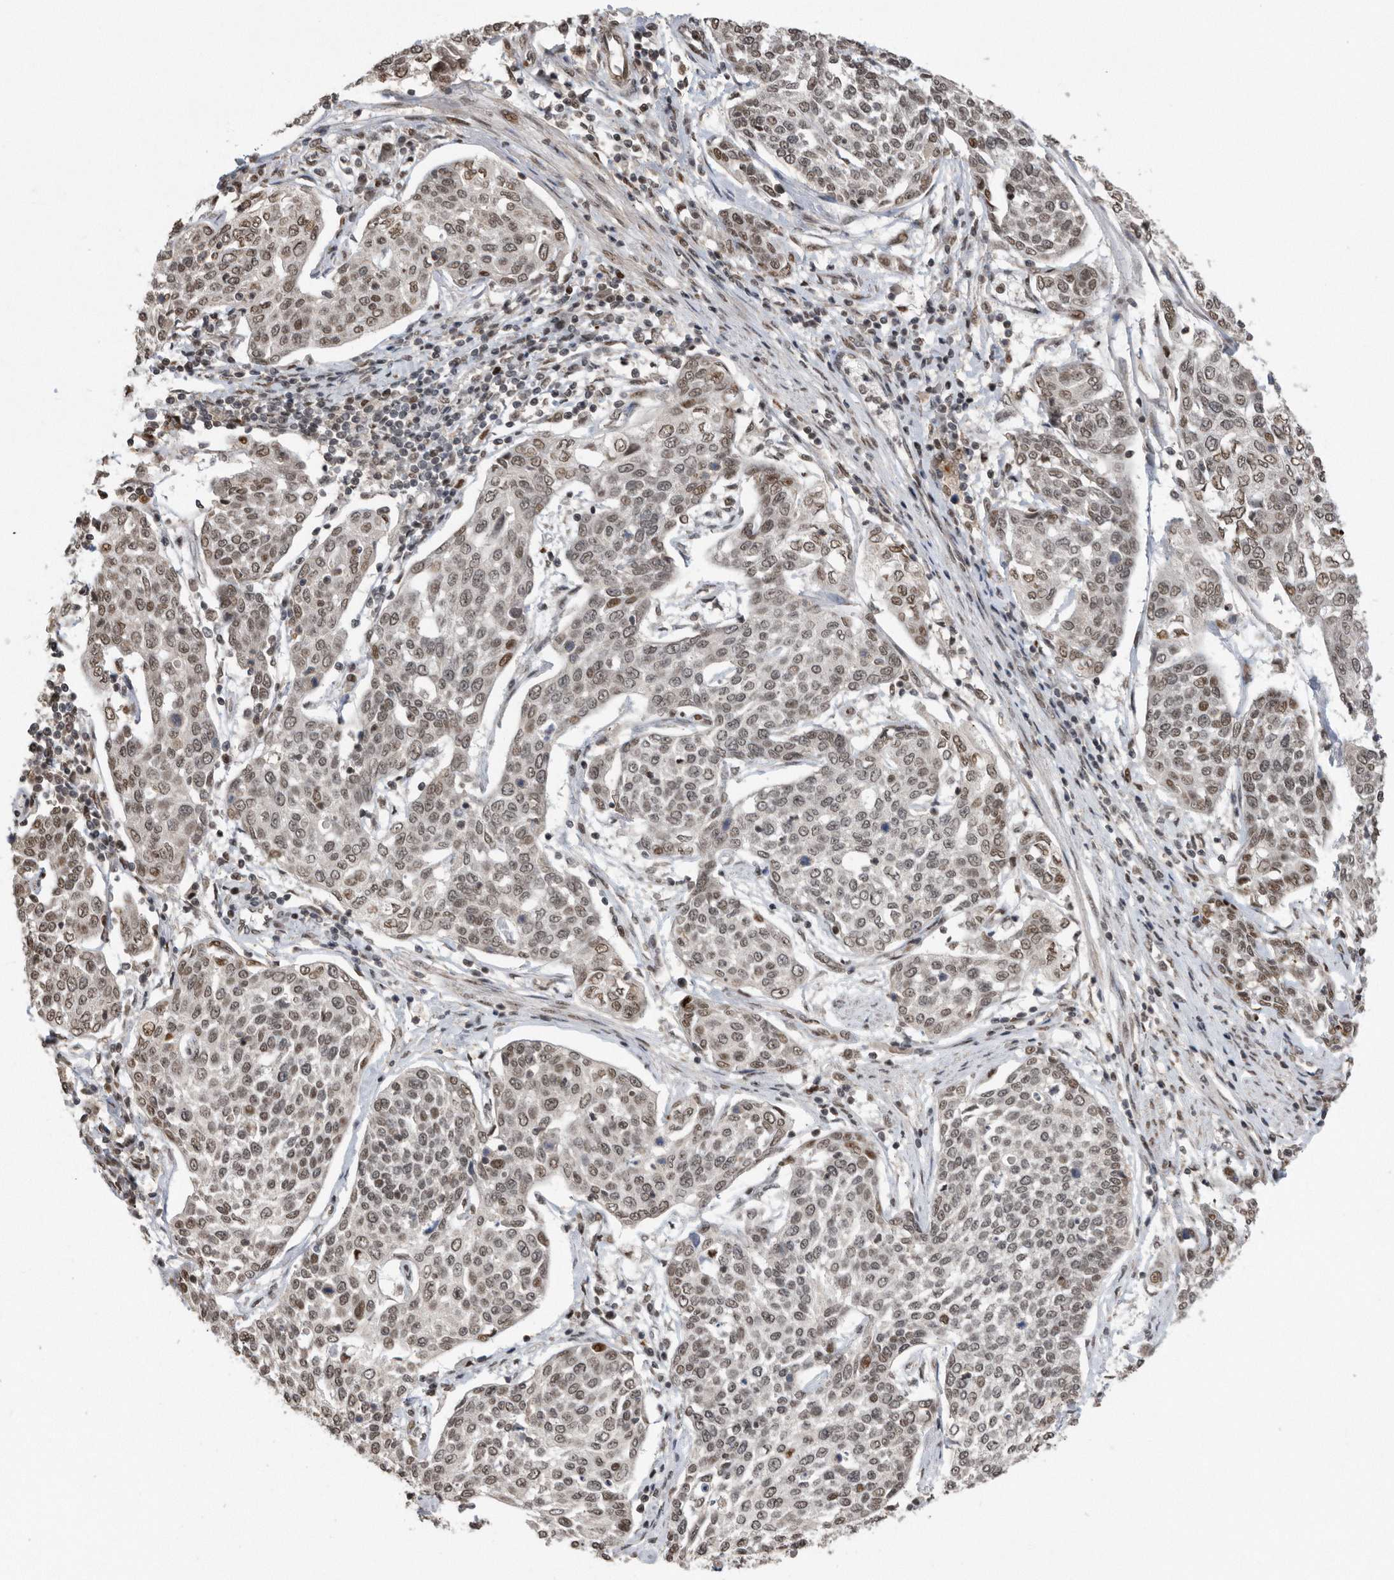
{"staining": {"intensity": "weak", "quantity": ">75%", "location": "nuclear"}, "tissue": "cervical cancer", "cell_type": "Tumor cells", "image_type": "cancer", "snomed": [{"axis": "morphology", "description": "Squamous cell carcinoma, NOS"}, {"axis": "topography", "description": "Cervix"}], "caption": "Immunohistochemical staining of human cervical cancer reveals low levels of weak nuclear protein staining in about >75% of tumor cells. Nuclei are stained in blue.", "gene": "TDRD3", "patient": {"sex": "female", "age": 34}}